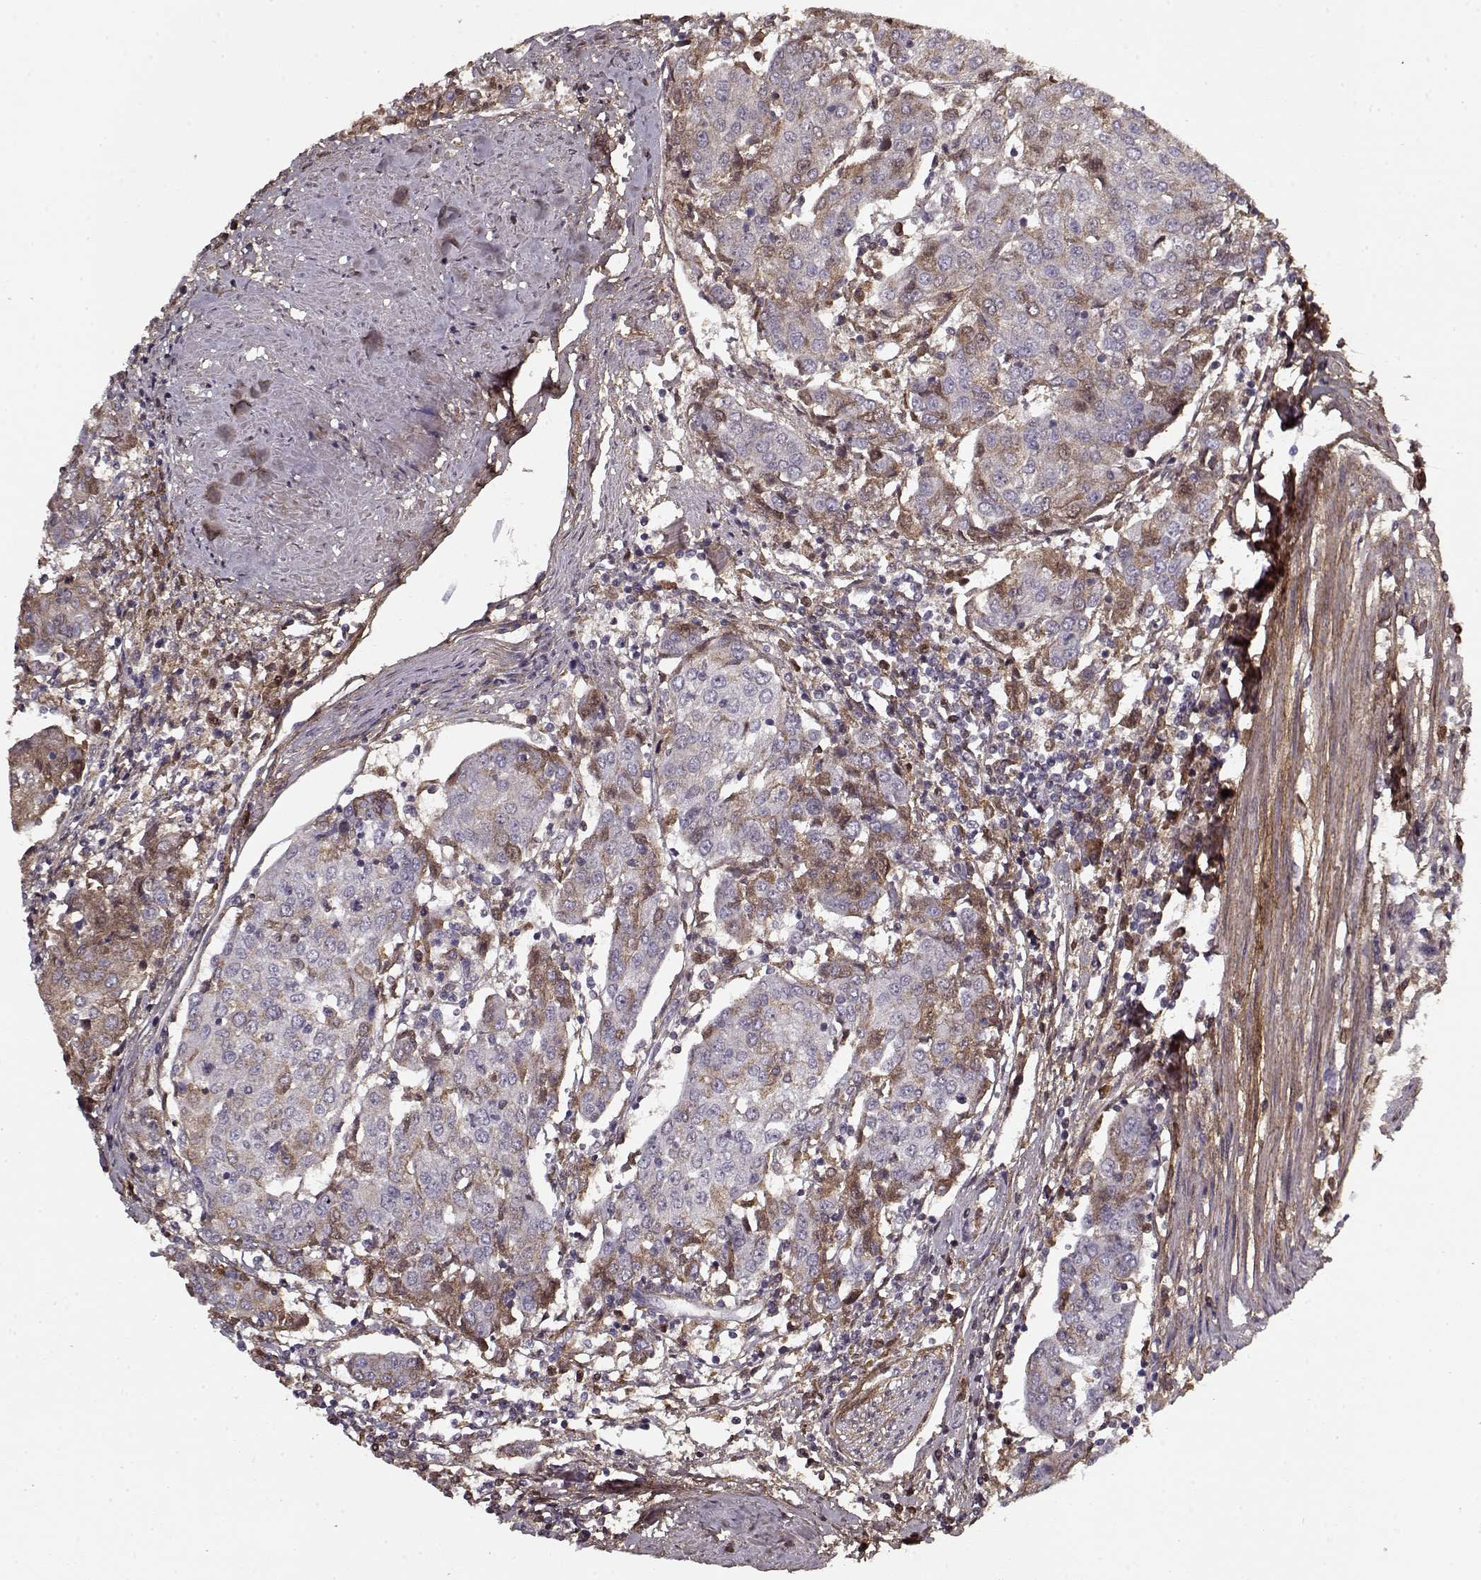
{"staining": {"intensity": "moderate", "quantity": "25%-75%", "location": "cytoplasmic/membranous"}, "tissue": "urothelial cancer", "cell_type": "Tumor cells", "image_type": "cancer", "snomed": [{"axis": "morphology", "description": "Urothelial carcinoma, High grade"}, {"axis": "topography", "description": "Urinary bladder"}], "caption": "Human high-grade urothelial carcinoma stained for a protein (brown) demonstrates moderate cytoplasmic/membranous positive staining in approximately 25%-75% of tumor cells.", "gene": "LUM", "patient": {"sex": "female", "age": 85}}